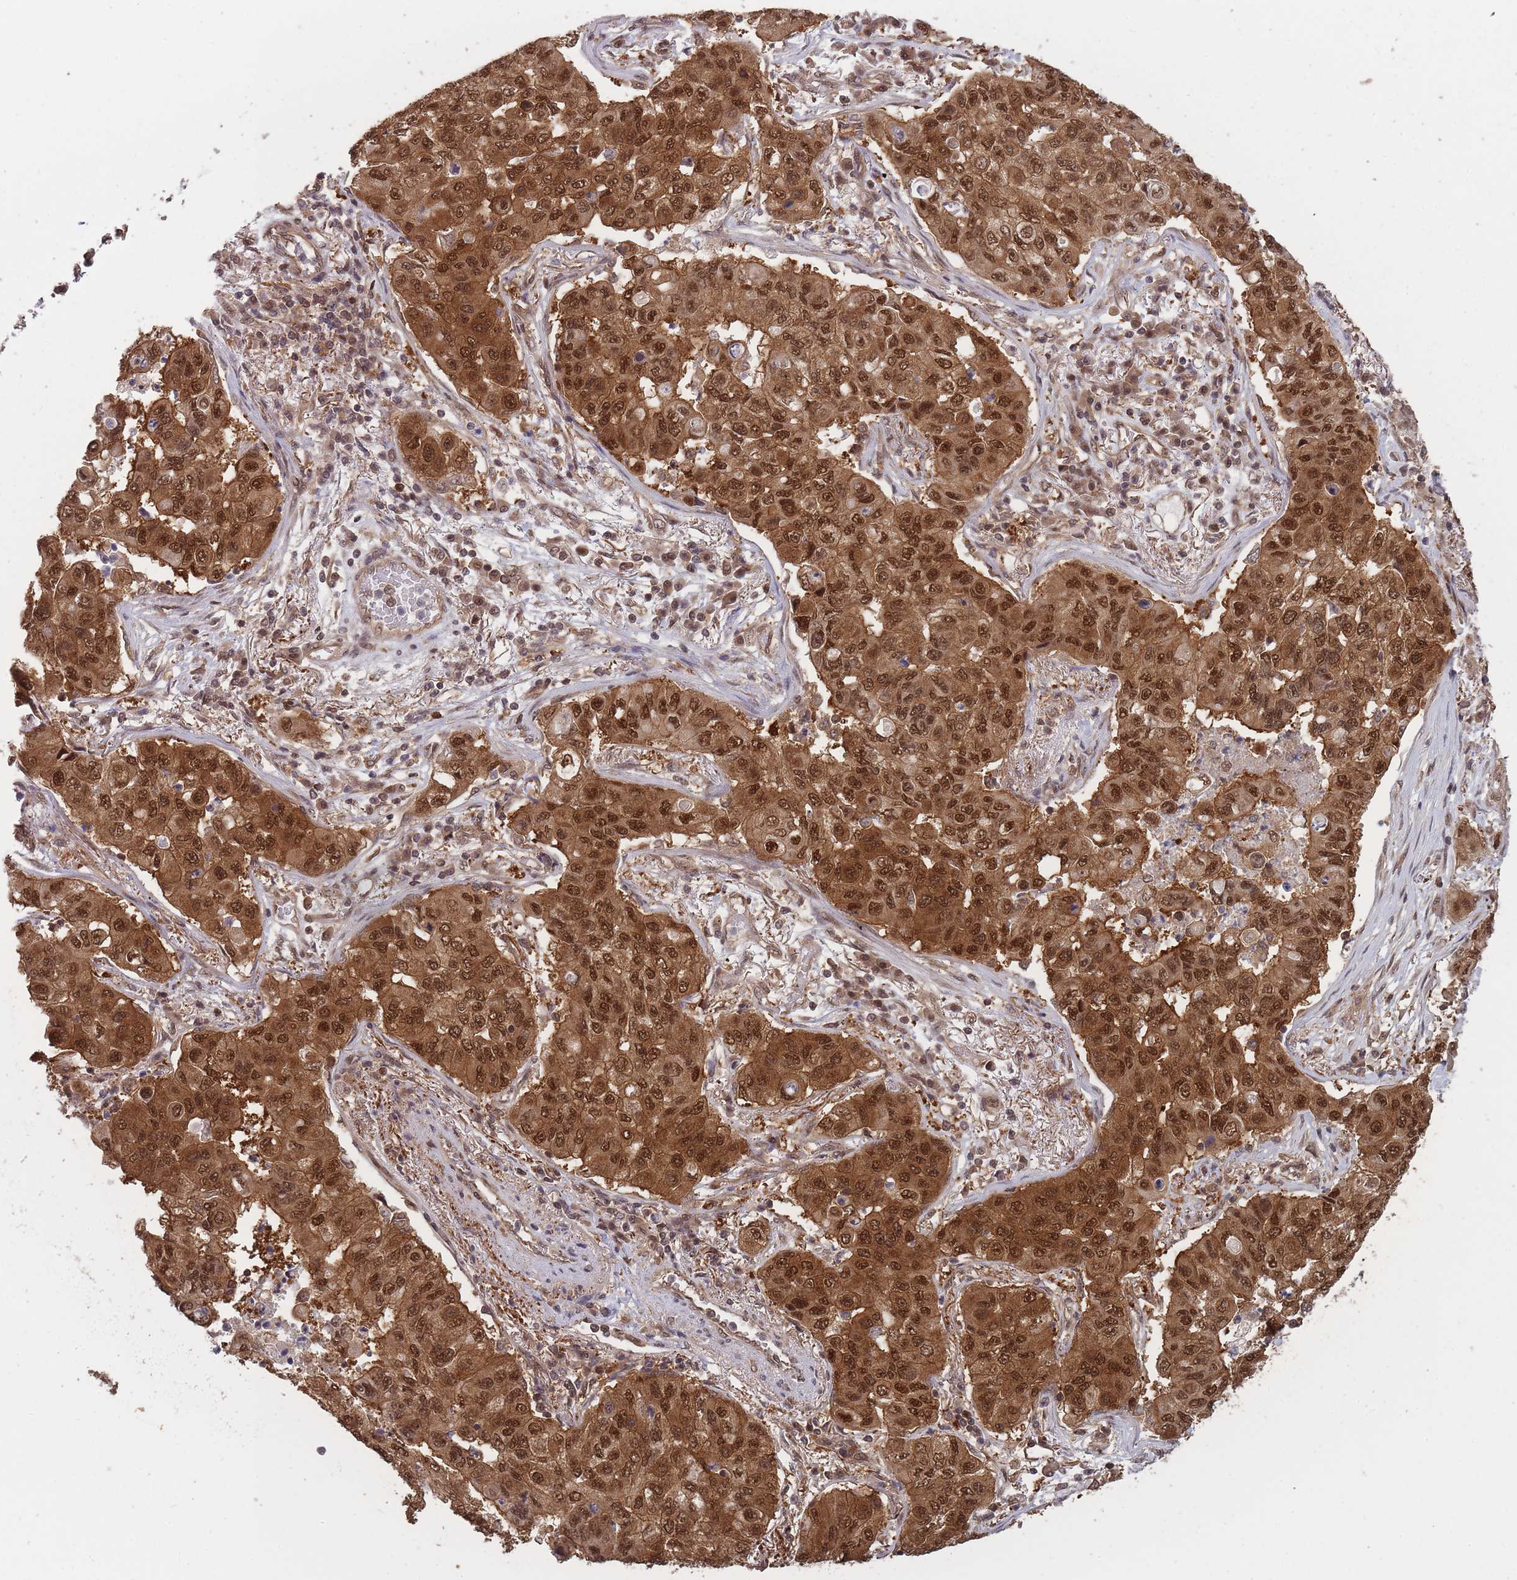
{"staining": {"intensity": "strong", "quantity": ">75%", "location": "cytoplasmic/membranous,nuclear"}, "tissue": "lung cancer", "cell_type": "Tumor cells", "image_type": "cancer", "snomed": [{"axis": "morphology", "description": "Squamous cell carcinoma, NOS"}, {"axis": "topography", "description": "Lung"}], "caption": "This is an image of IHC staining of lung squamous cell carcinoma, which shows strong expression in the cytoplasmic/membranous and nuclear of tumor cells.", "gene": "PPP6R3", "patient": {"sex": "male", "age": 74}}